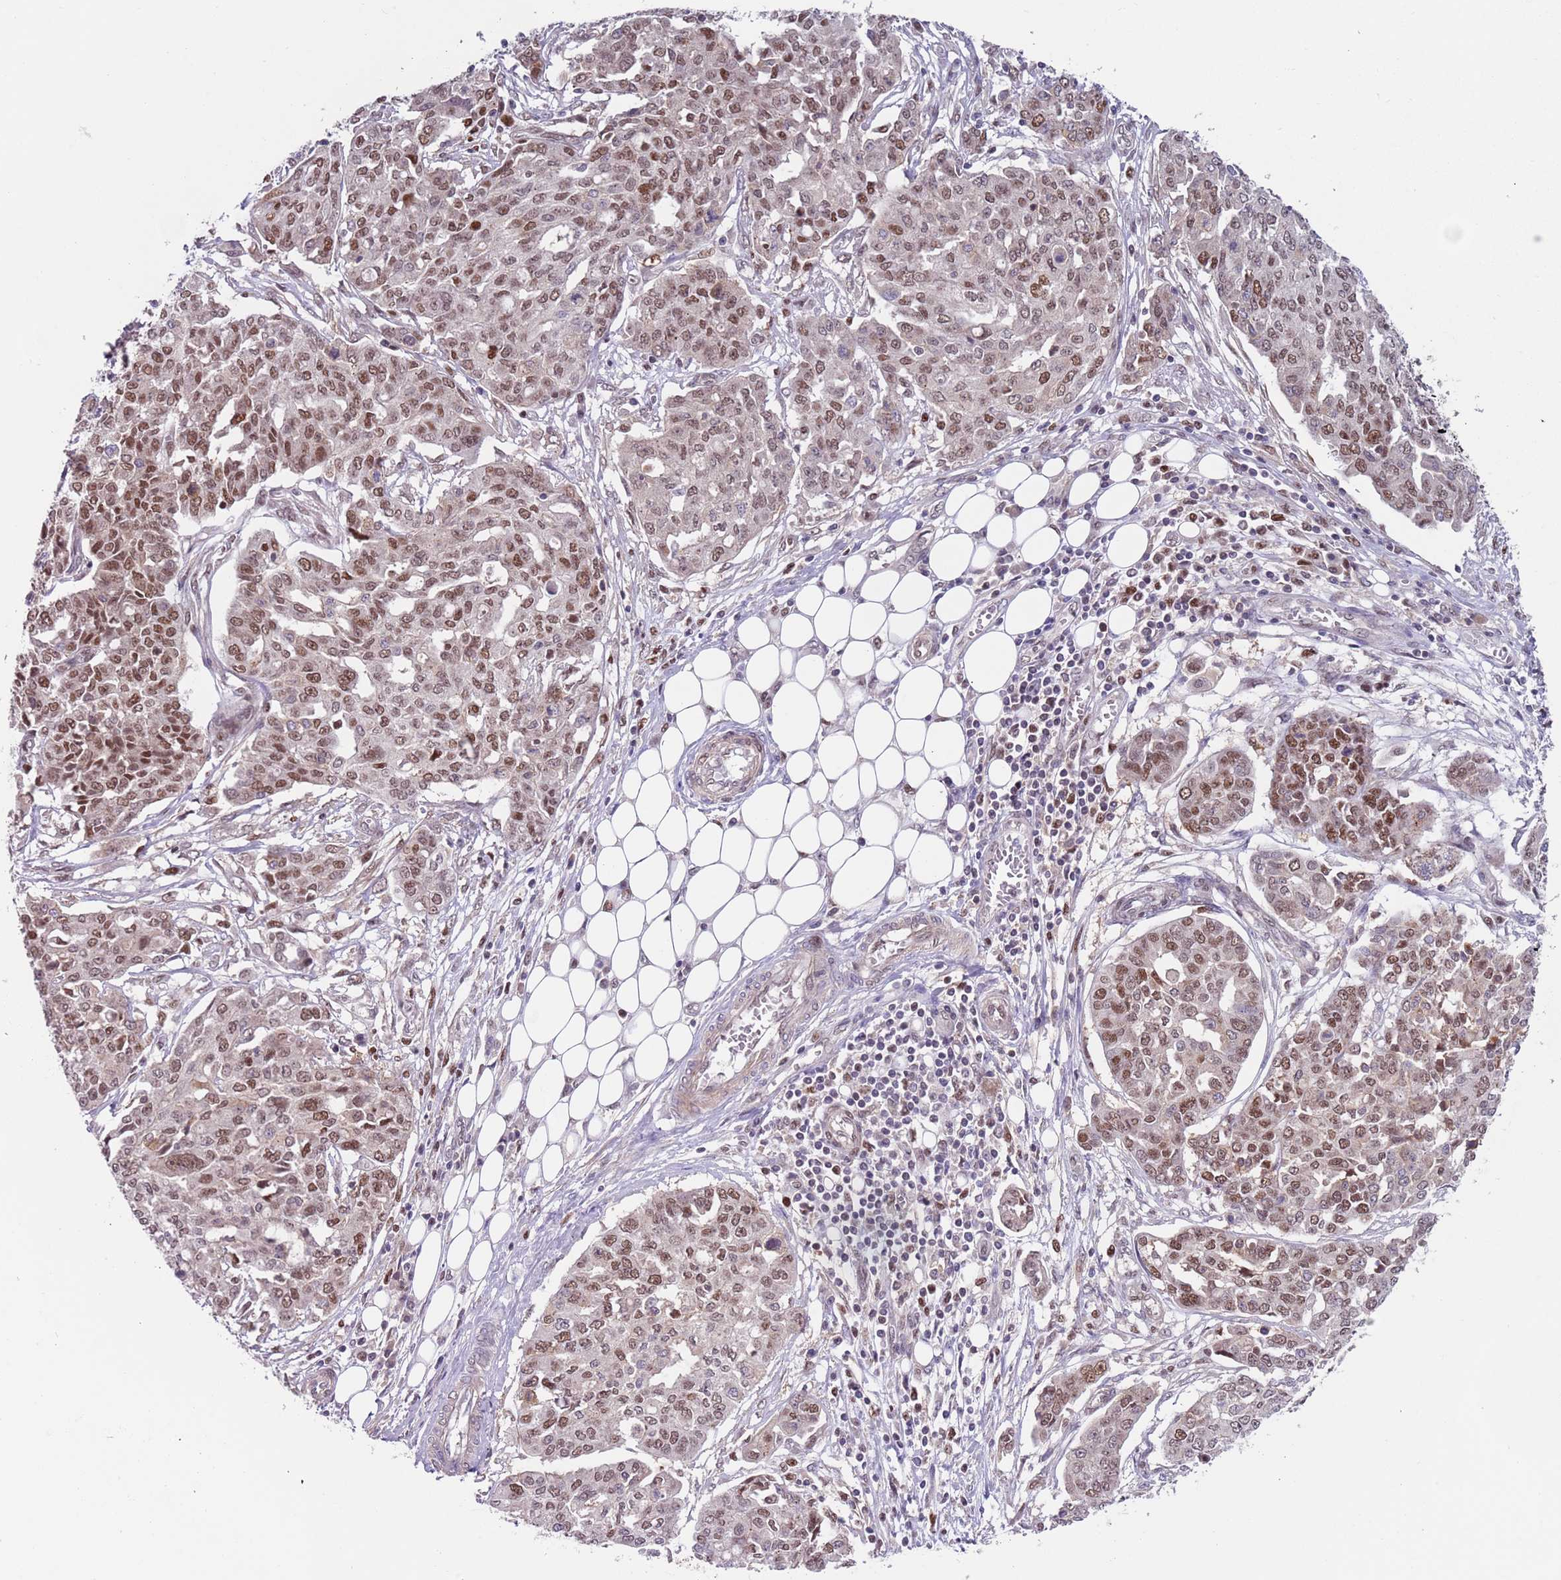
{"staining": {"intensity": "moderate", "quantity": ">75%", "location": "nuclear"}, "tissue": "ovarian cancer", "cell_type": "Tumor cells", "image_type": "cancer", "snomed": [{"axis": "morphology", "description": "Cystadenocarcinoma, serous, NOS"}, {"axis": "topography", "description": "Soft tissue"}, {"axis": "topography", "description": "Ovary"}], "caption": "A brown stain shows moderate nuclear staining of a protein in human ovarian cancer tumor cells.", "gene": "RMND5B", "patient": {"sex": "female", "age": 57}}